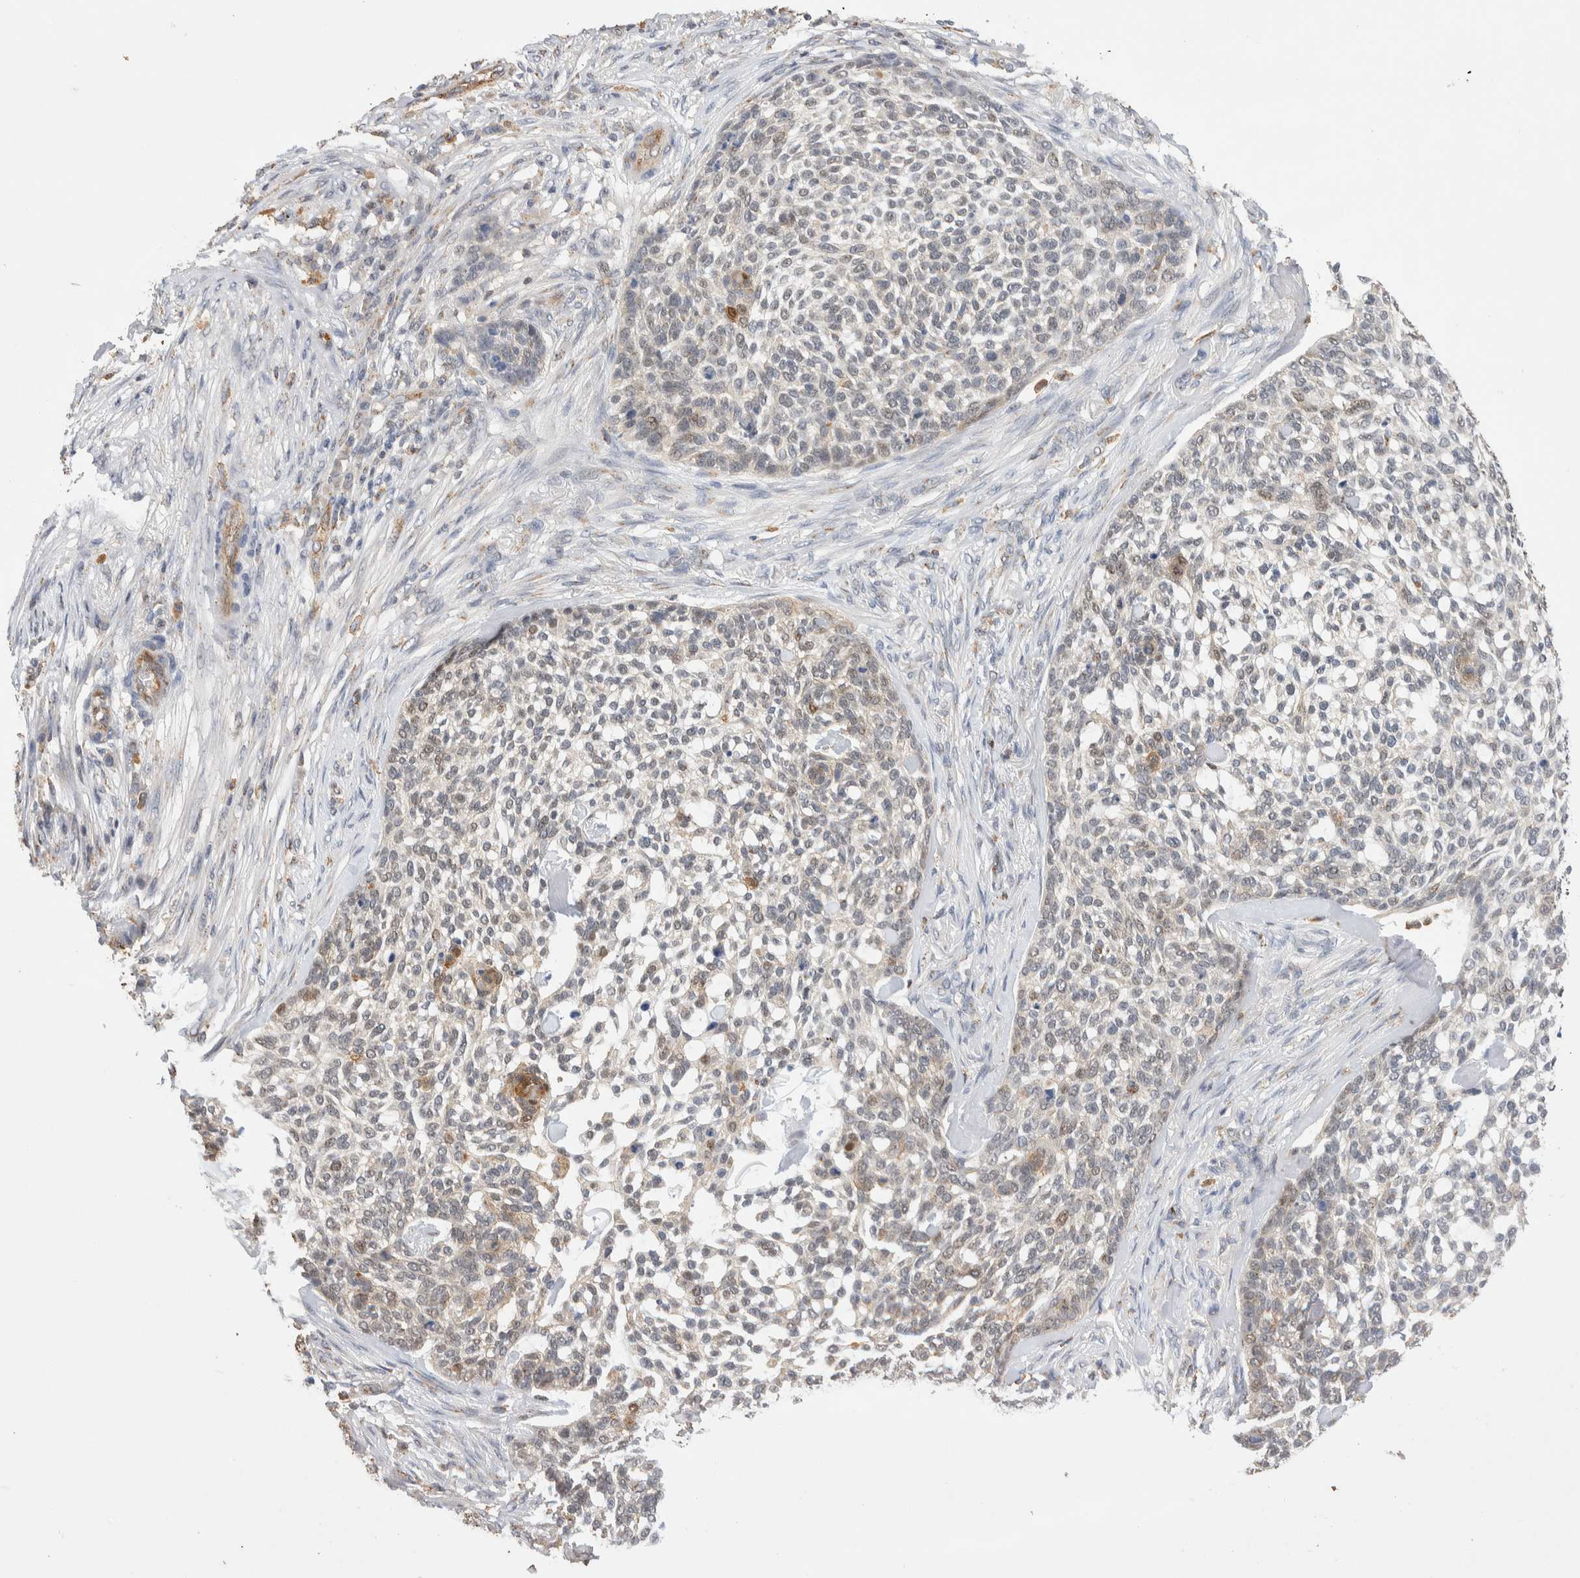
{"staining": {"intensity": "weak", "quantity": "<25%", "location": "cytoplasmic/membranous,nuclear"}, "tissue": "skin cancer", "cell_type": "Tumor cells", "image_type": "cancer", "snomed": [{"axis": "morphology", "description": "Basal cell carcinoma"}, {"axis": "topography", "description": "Skin"}], "caption": "Immunohistochemical staining of human skin basal cell carcinoma reveals no significant staining in tumor cells.", "gene": "NSMAF", "patient": {"sex": "female", "age": 64}}